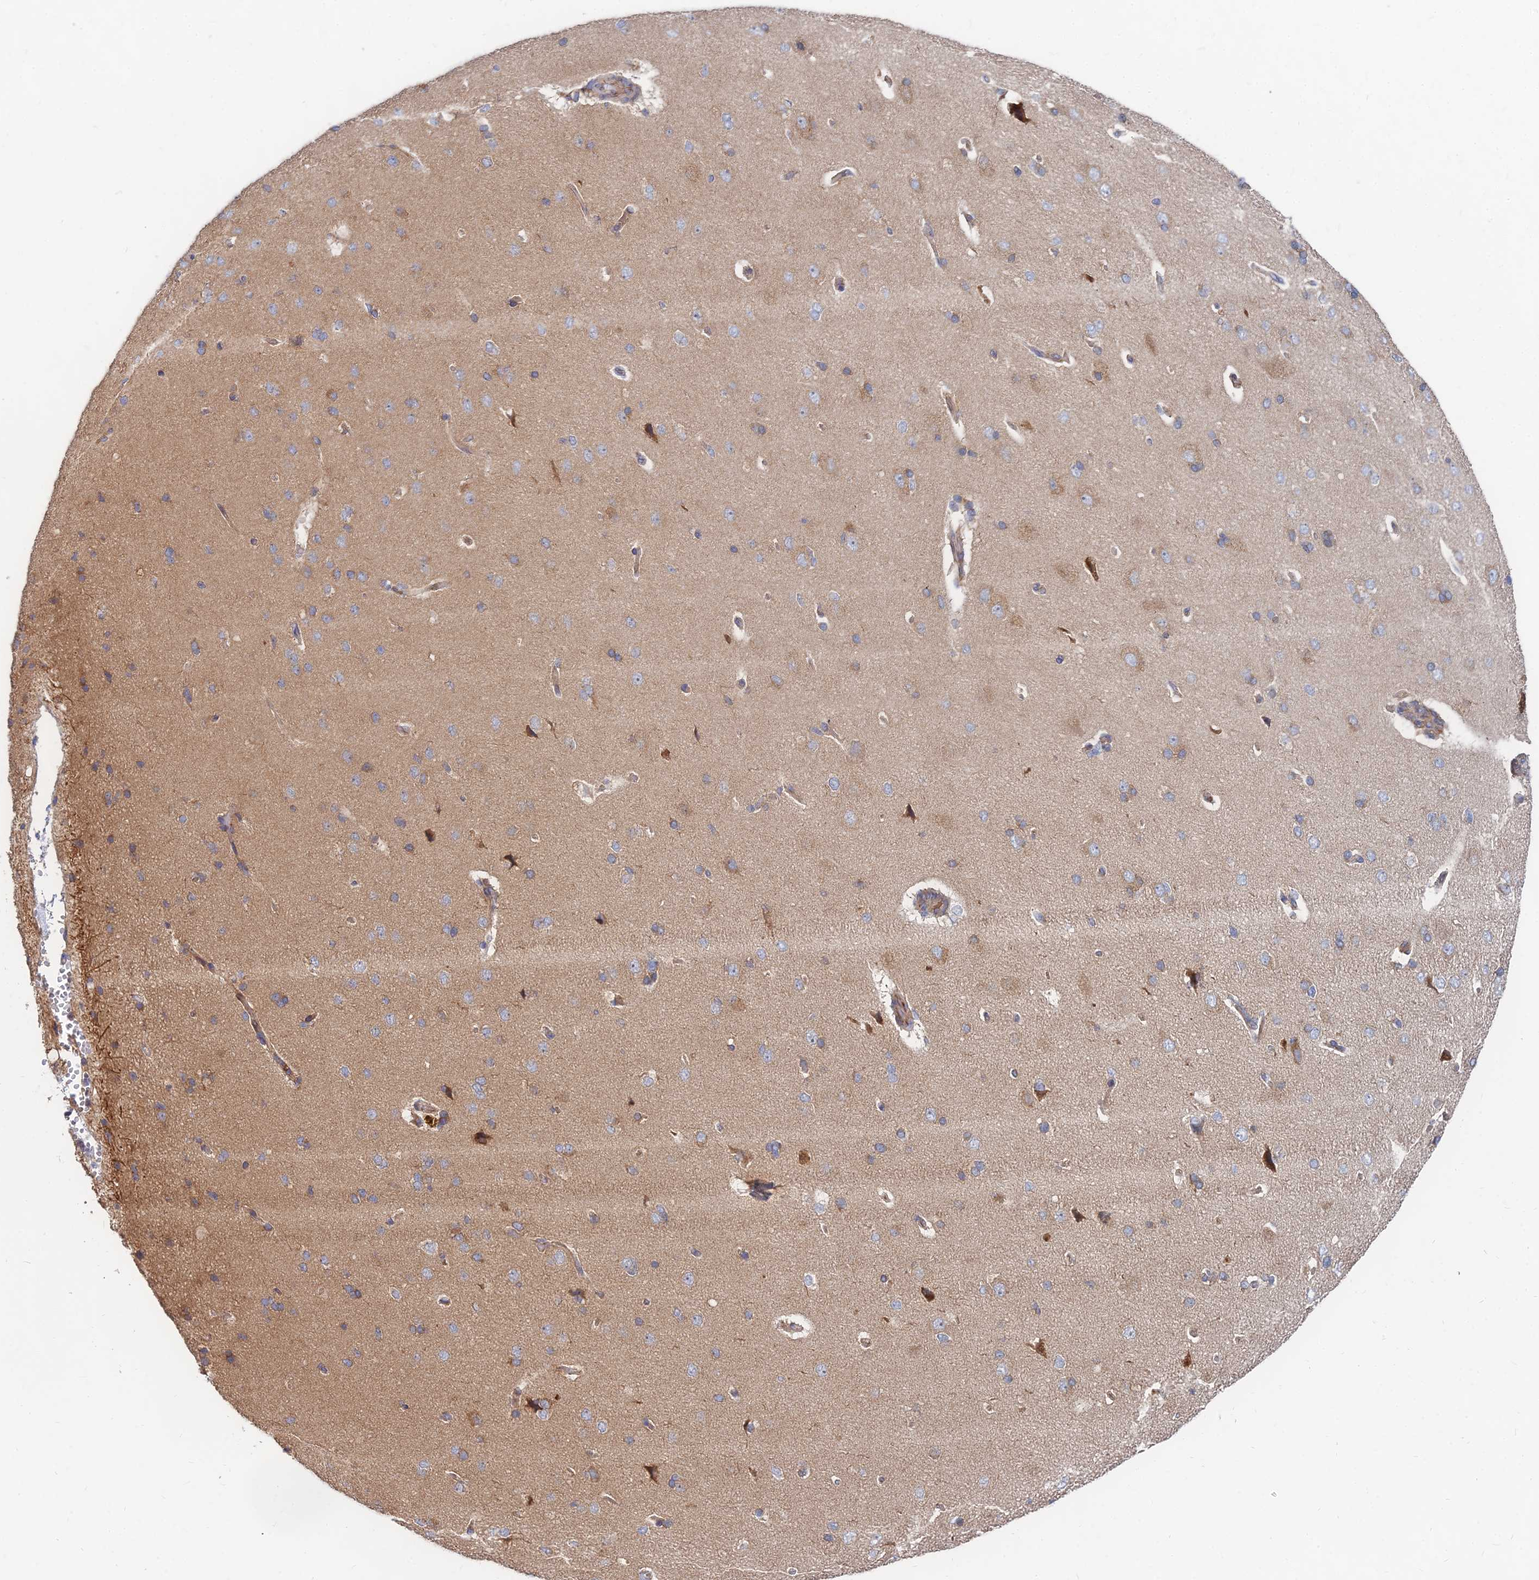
{"staining": {"intensity": "moderate", "quantity": "<25%", "location": "cytoplasmic/membranous"}, "tissue": "cerebral cortex", "cell_type": "Endothelial cells", "image_type": "normal", "snomed": [{"axis": "morphology", "description": "Normal tissue, NOS"}, {"axis": "topography", "description": "Cerebral cortex"}], "caption": "Cerebral cortex stained with immunohistochemistry reveals moderate cytoplasmic/membranous expression in about <25% of endothelial cells. Nuclei are stained in blue.", "gene": "CCZ1B", "patient": {"sex": "male", "age": 62}}